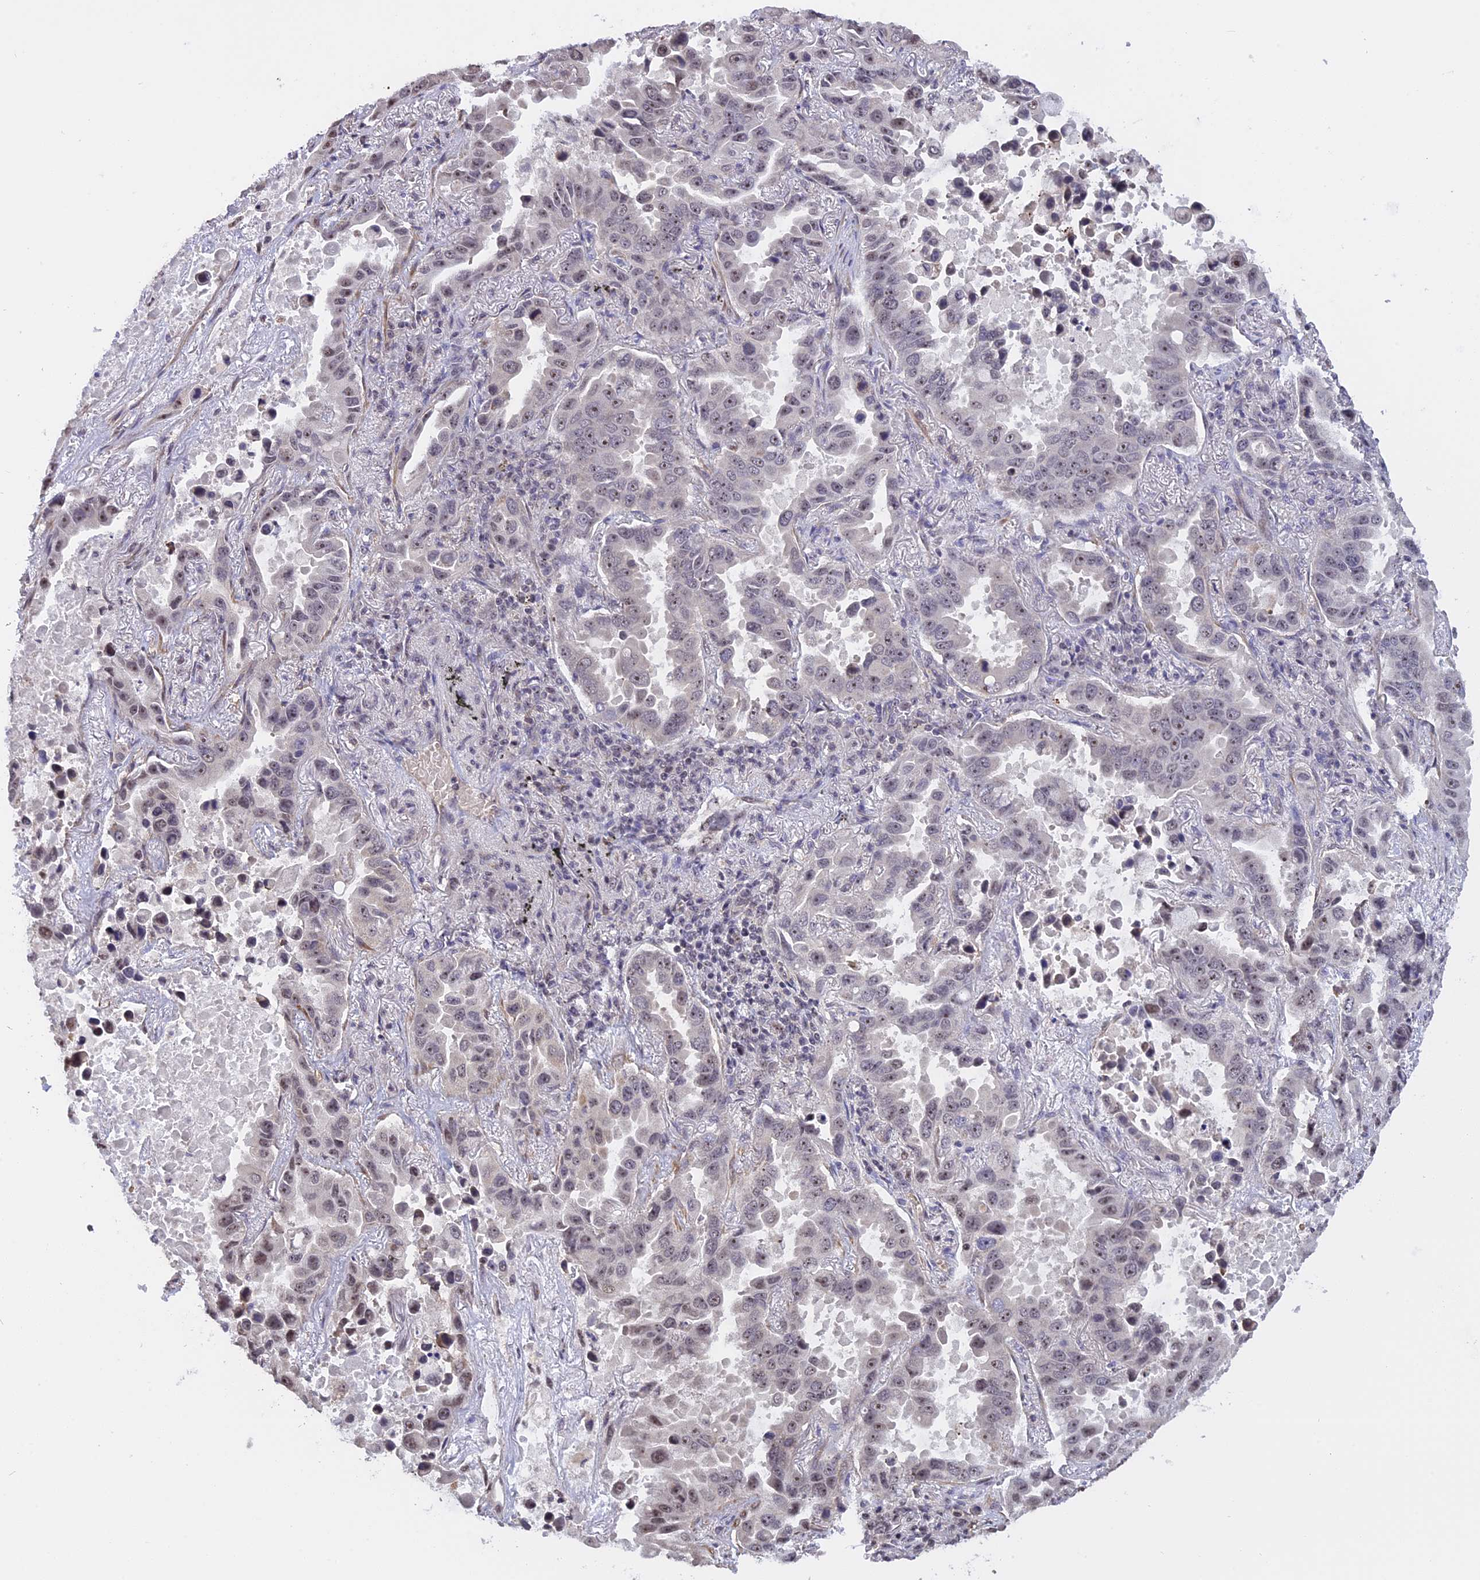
{"staining": {"intensity": "weak", "quantity": "<25%", "location": "nuclear"}, "tissue": "lung cancer", "cell_type": "Tumor cells", "image_type": "cancer", "snomed": [{"axis": "morphology", "description": "Adenocarcinoma, NOS"}, {"axis": "topography", "description": "Lung"}], "caption": "This is an immunohistochemistry photomicrograph of lung cancer. There is no expression in tumor cells.", "gene": "MGA", "patient": {"sex": "male", "age": 64}}